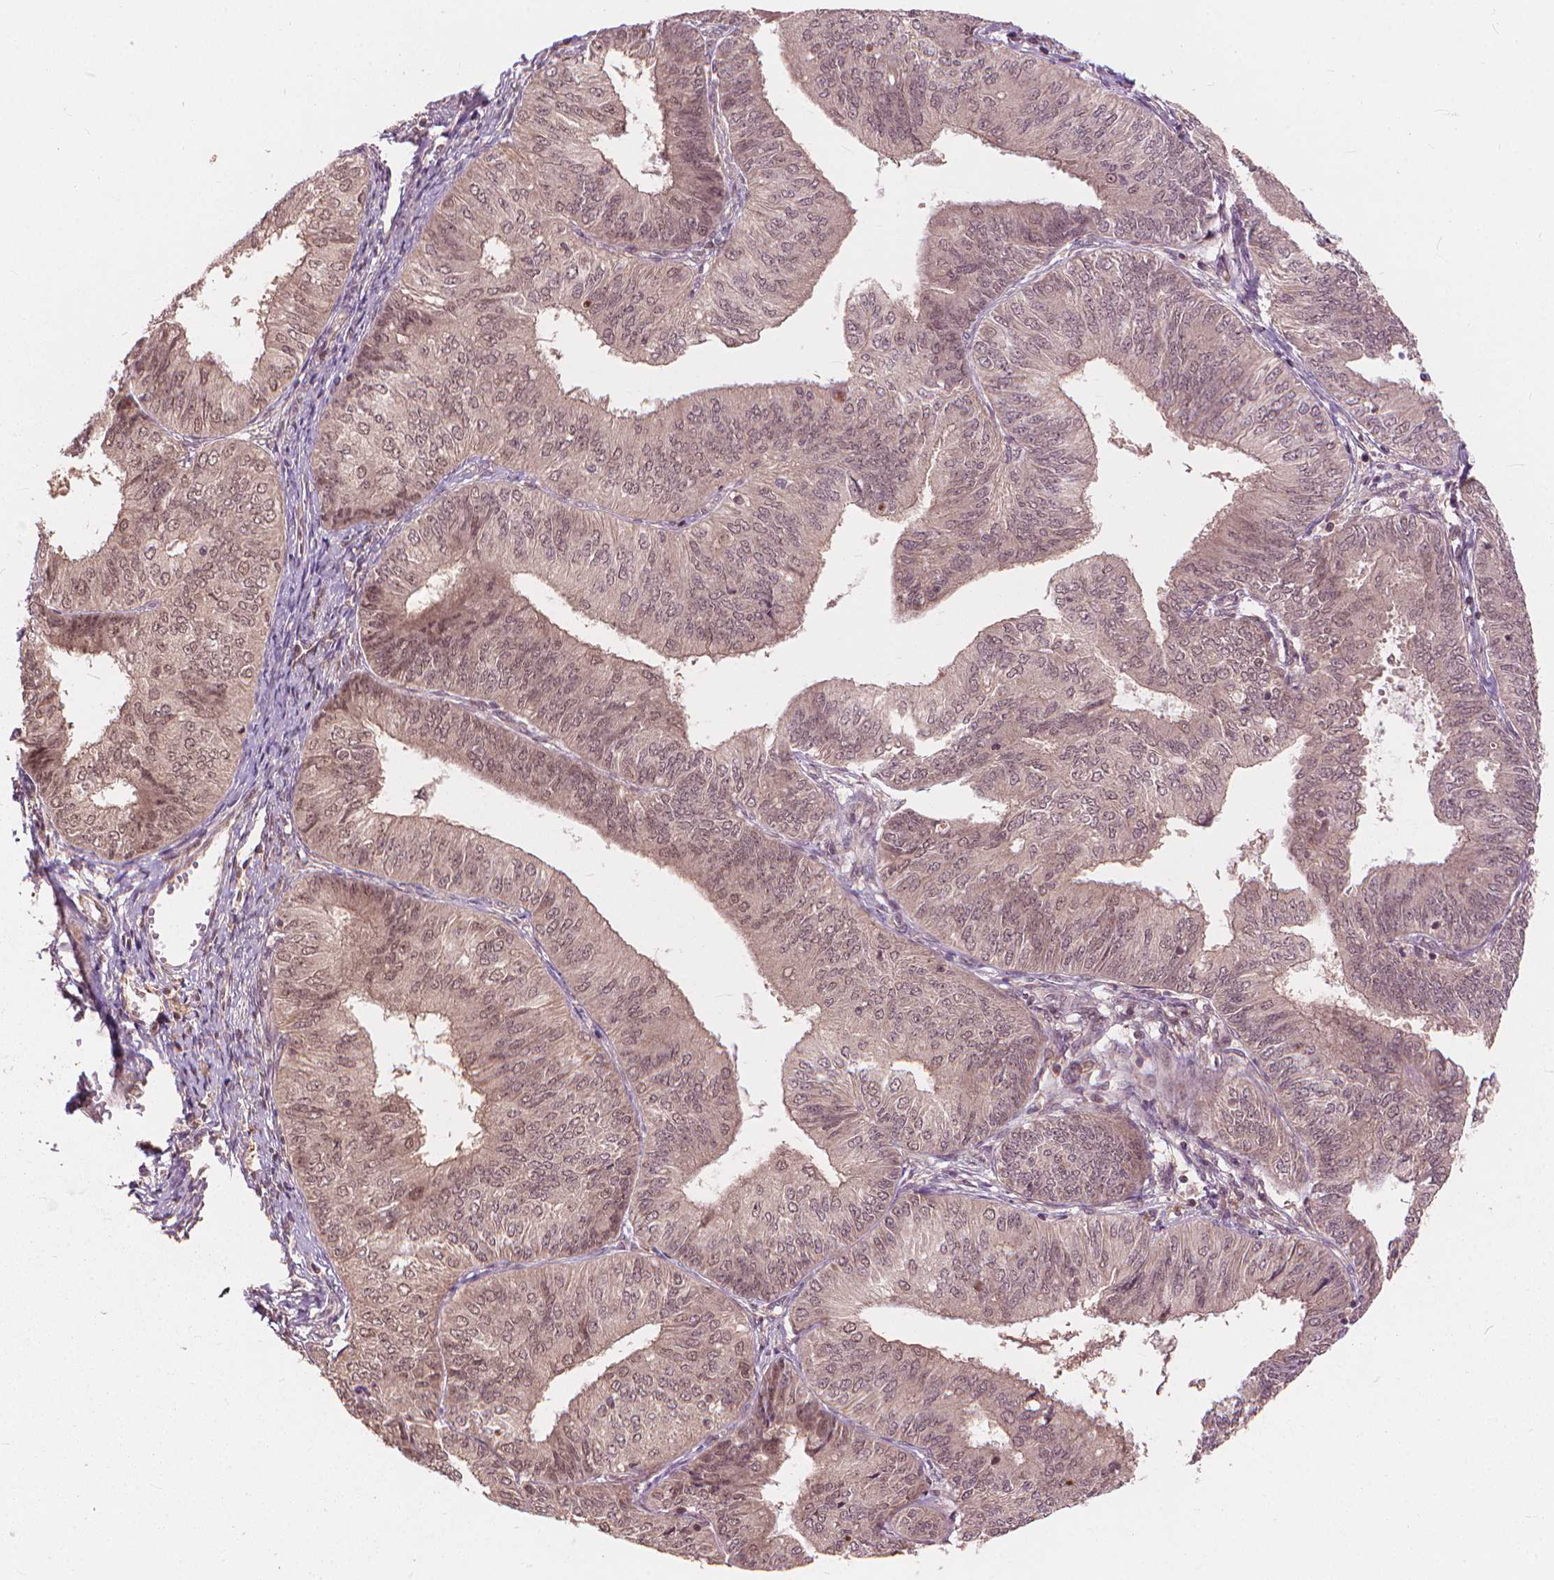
{"staining": {"intensity": "weak", "quantity": "25%-75%", "location": "nuclear"}, "tissue": "endometrial cancer", "cell_type": "Tumor cells", "image_type": "cancer", "snomed": [{"axis": "morphology", "description": "Adenocarcinoma, NOS"}, {"axis": "topography", "description": "Endometrium"}], "caption": "A photomicrograph showing weak nuclear positivity in approximately 25%-75% of tumor cells in endometrial adenocarcinoma, as visualized by brown immunohistochemical staining.", "gene": "SSU72", "patient": {"sex": "female", "age": 58}}